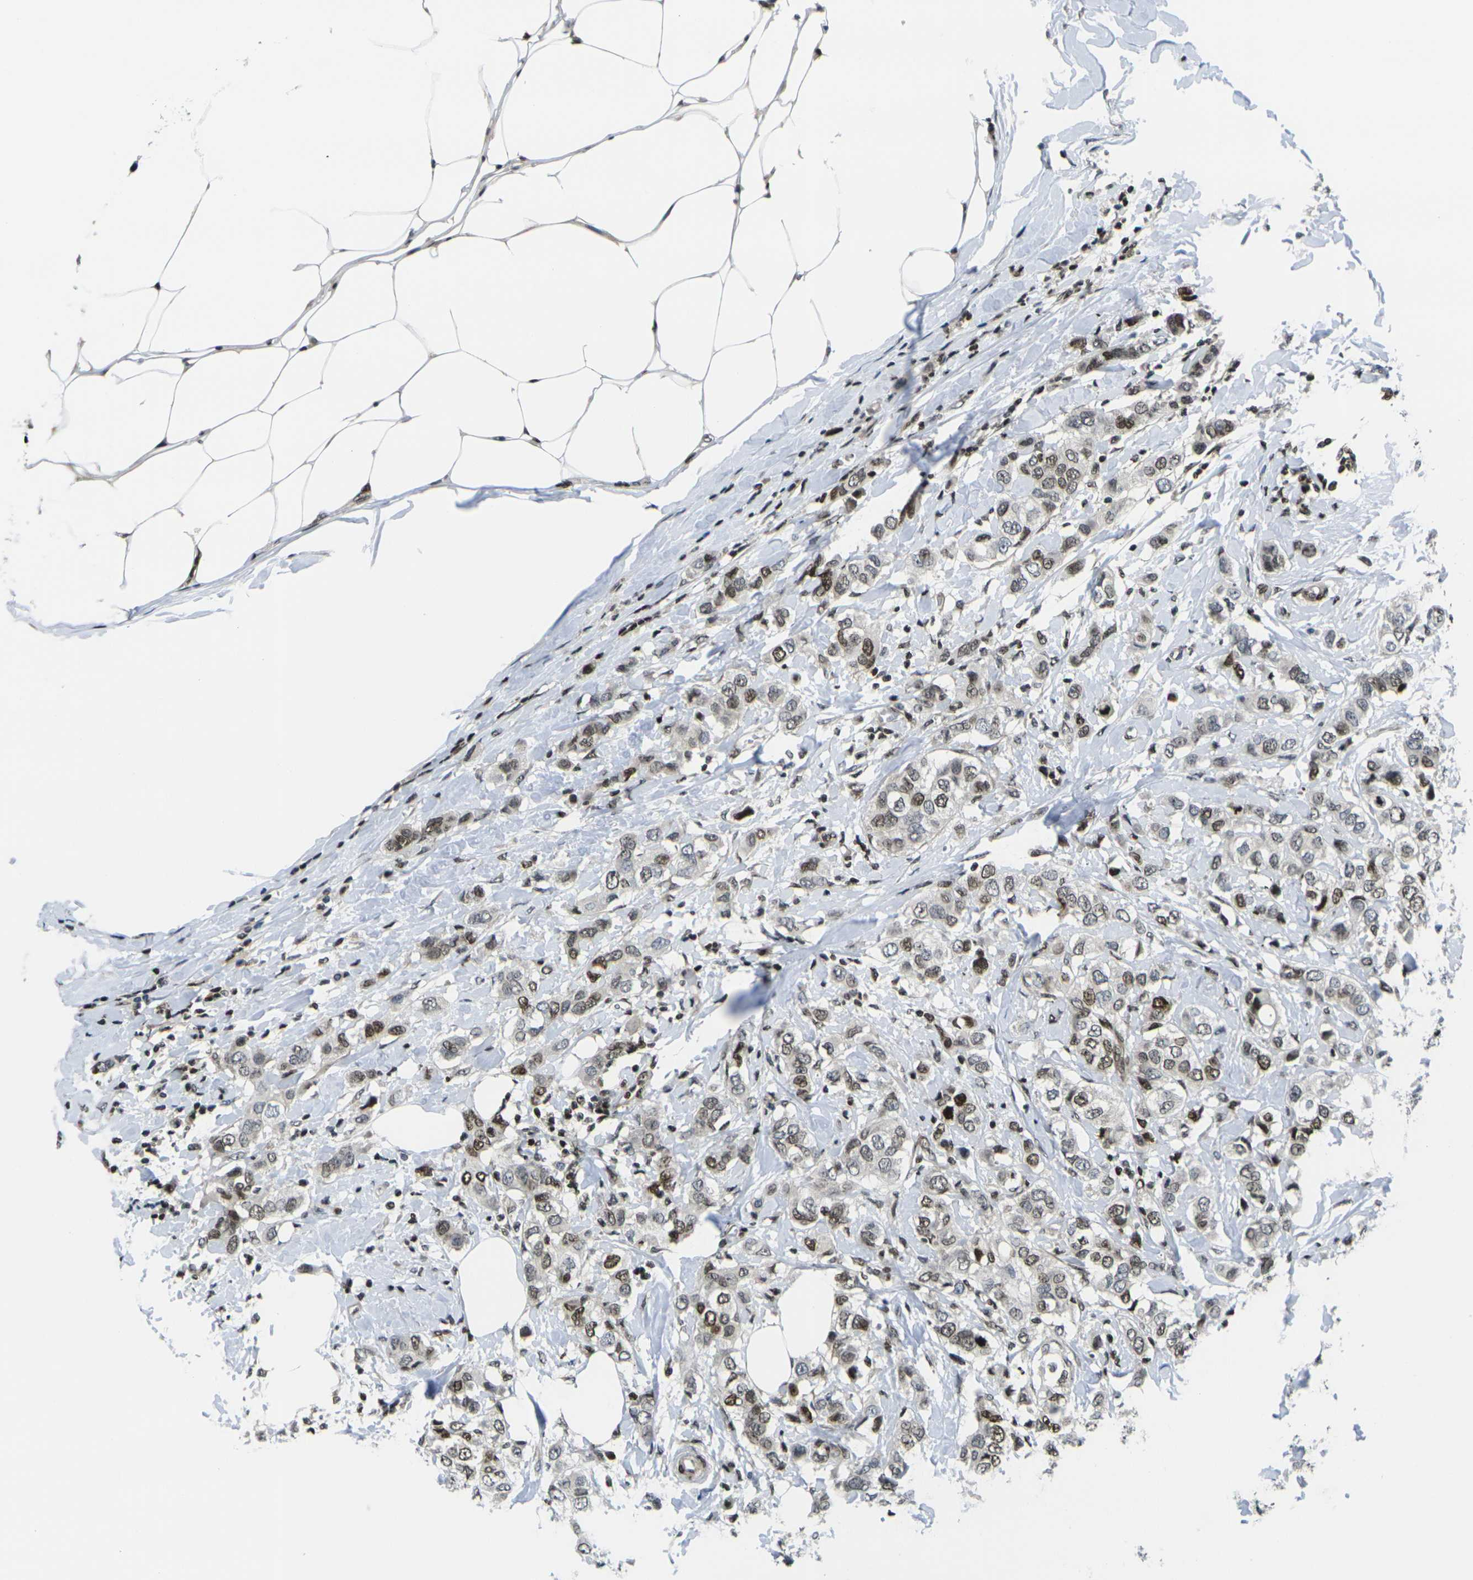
{"staining": {"intensity": "moderate", "quantity": ">75%", "location": "nuclear"}, "tissue": "breast cancer", "cell_type": "Tumor cells", "image_type": "cancer", "snomed": [{"axis": "morphology", "description": "Duct carcinoma"}, {"axis": "topography", "description": "Breast"}], "caption": "Tumor cells display medium levels of moderate nuclear positivity in approximately >75% of cells in human invasive ductal carcinoma (breast).", "gene": "H1-10", "patient": {"sex": "female", "age": 50}}